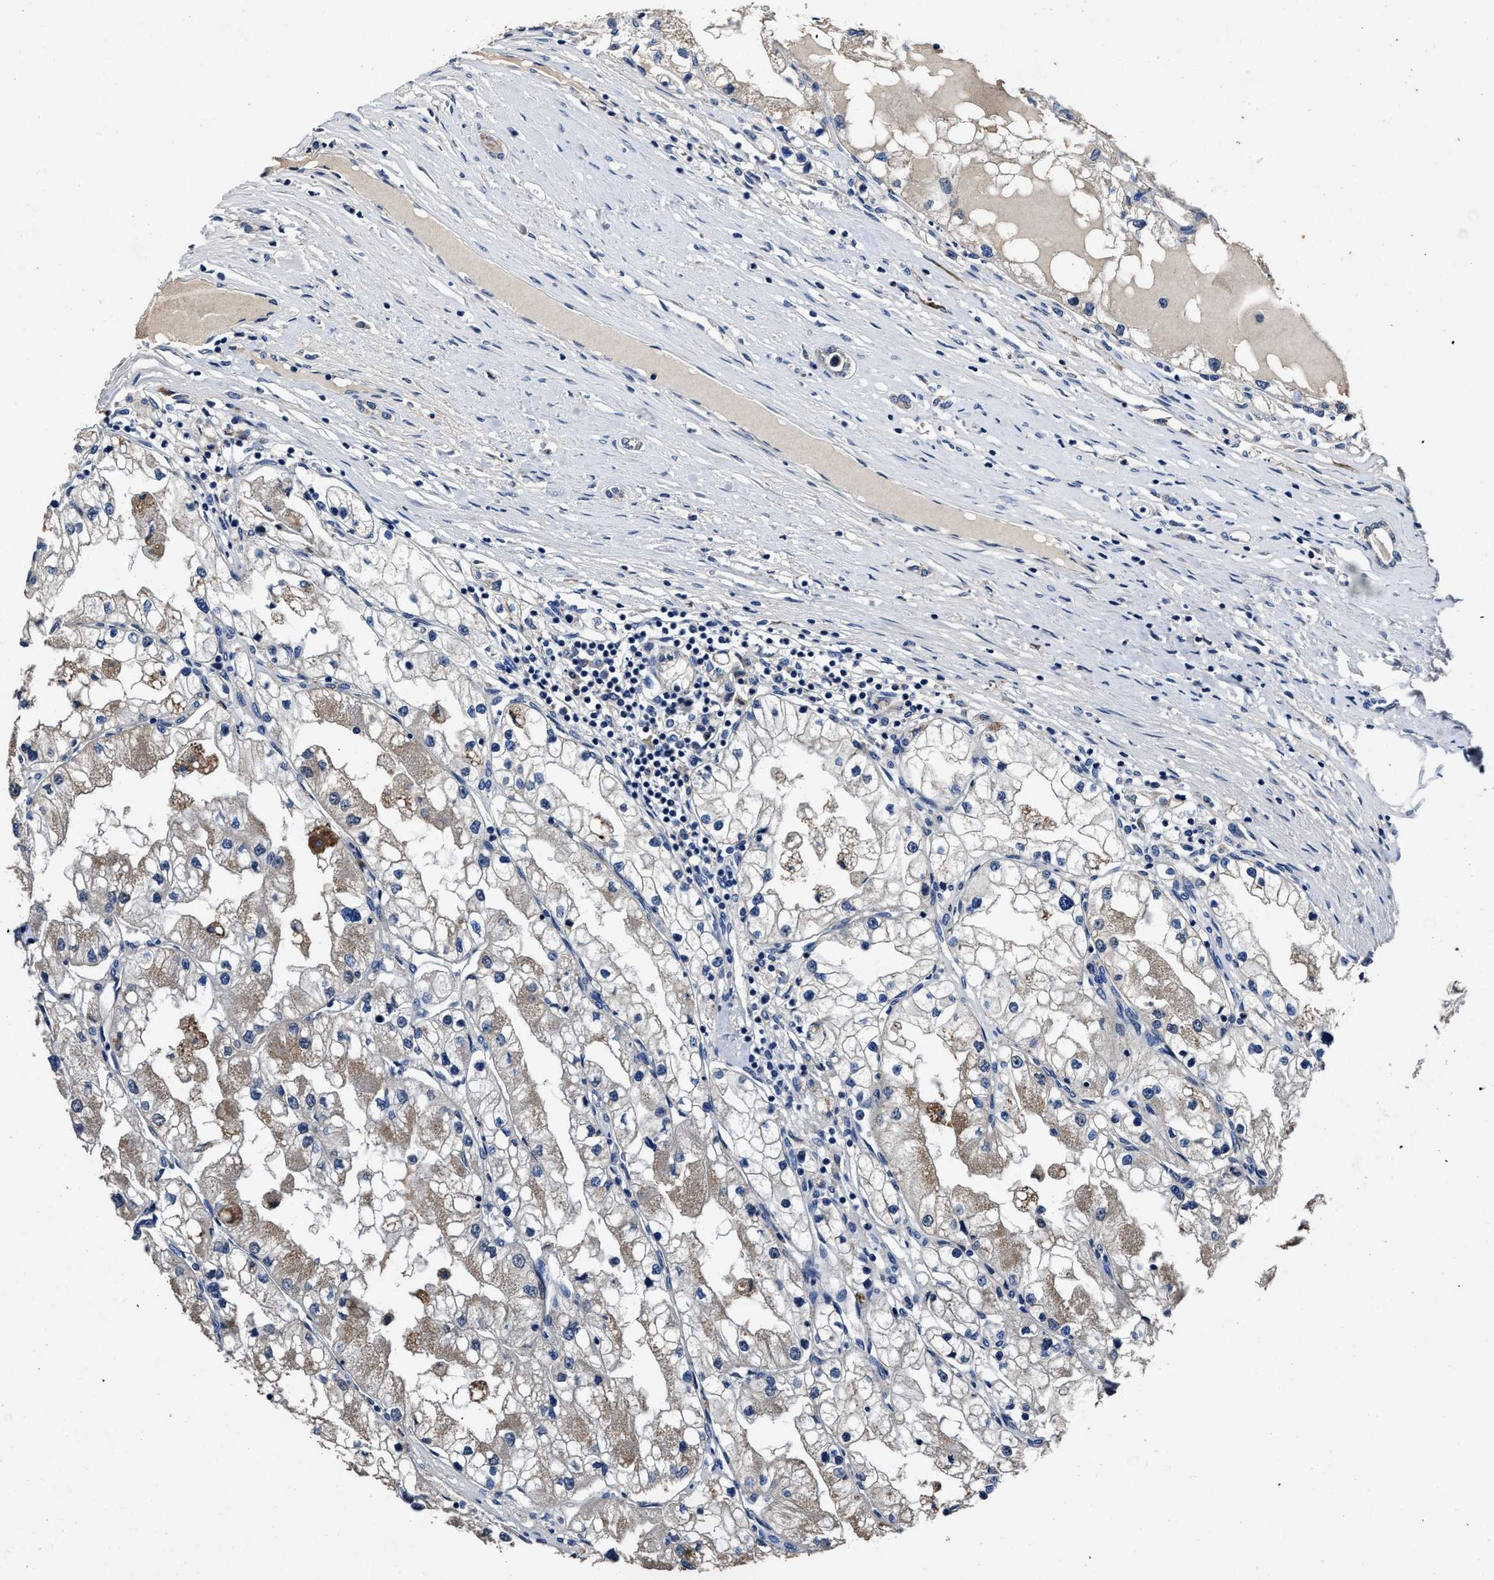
{"staining": {"intensity": "weak", "quantity": "<25%", "location": "cytoplasmic/membranous"}, "tissue": "renal cancer", "cell_type": "Tumor cells", "image_type": "cancer", "snomed": [{"axis": "morphology", "description": "Adenocarcinoma, NOS"}, {"axis": "topography", "description": "Kidney"}], "caption": "This image is of renal adenocarcinoma stained with IHC to label a protein in brown with the nuclei are counter-stained blue. There is no staining in tumor cells.", "gene": "UBR4", "patient": {"sex": "male", "age": 68}}